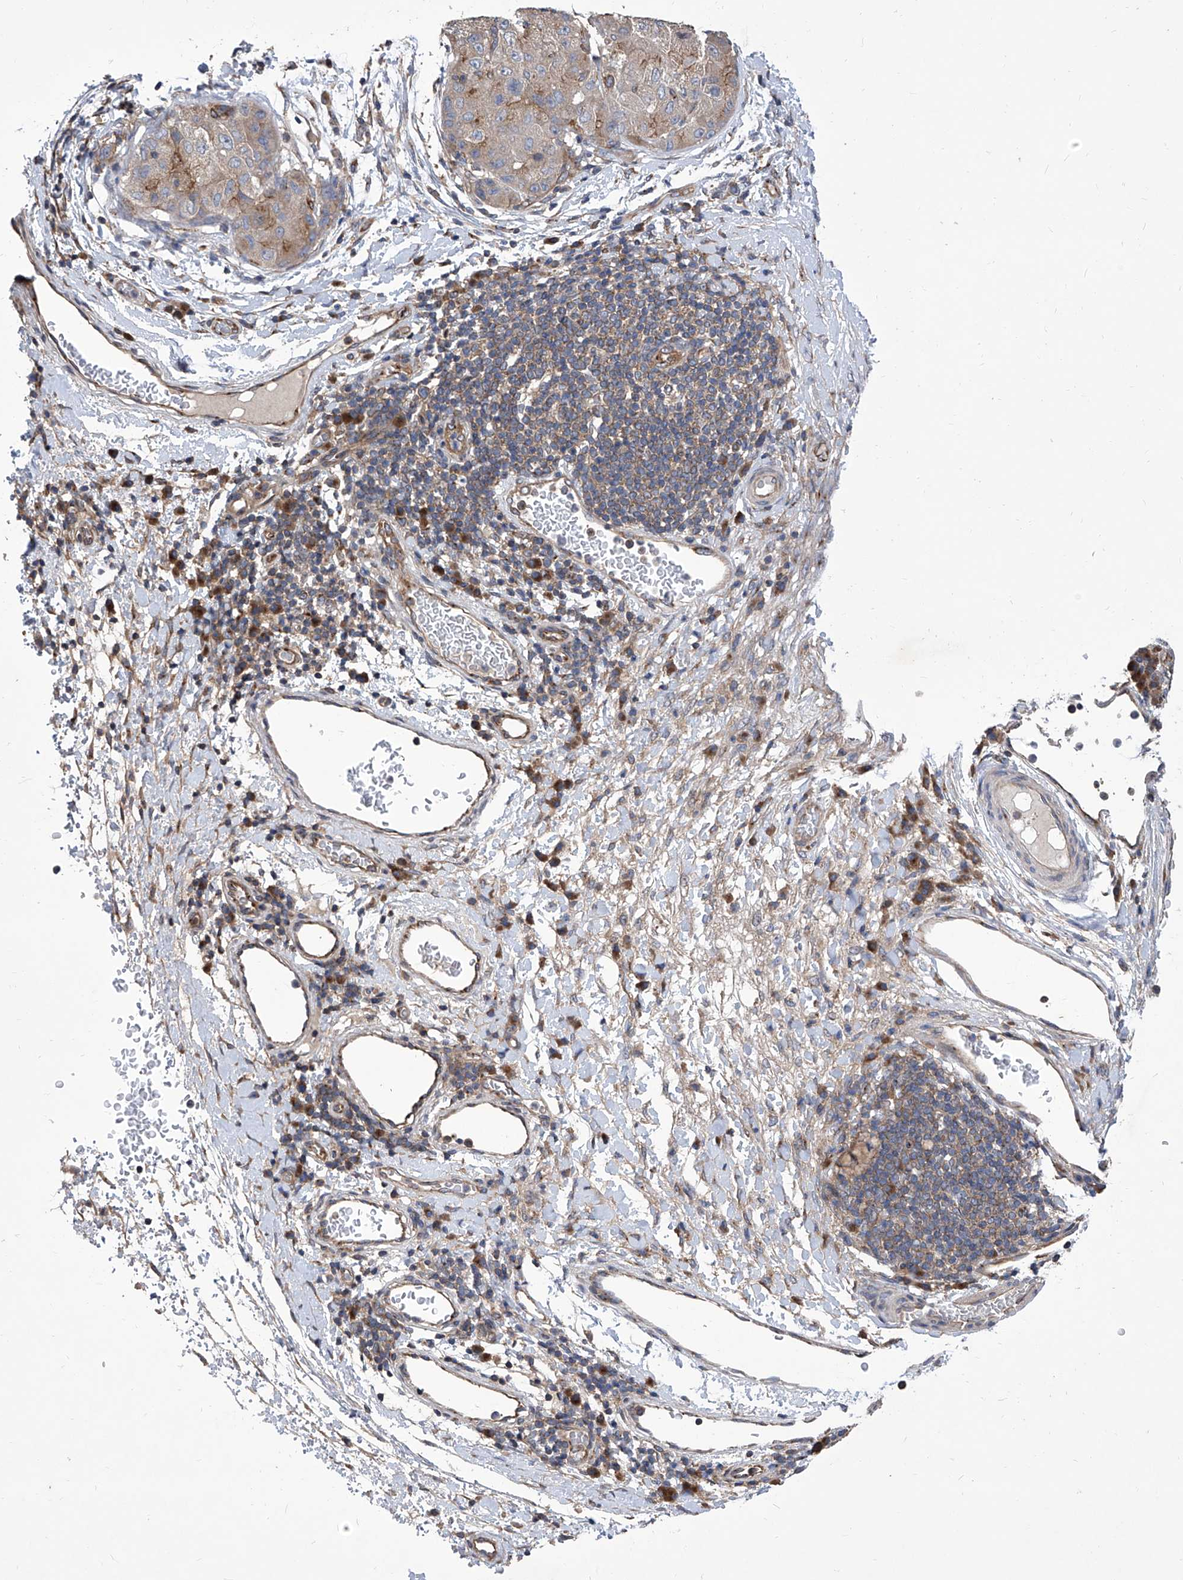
{"staining": {"intensity": "weak", "quantity": "<25%", "location": "cytoplasmic/membranous"}, "tissue": "liver cancer", "cell_type": "Tumor cells", "image_type": "cancer", "snomed": [{"axis": "morphology", "description": "Carcinoma, Hepatocellular, NOS"}, {"axis": "topography", "description": "Liver"}], "caption": "Tumor cells show no significant protein expression in liver hepatocellular carcinoma. The staining is performed using DAB brown chromogen with nuclei counter-stained in using hematoxylin.", "gene": "TJAP1", "patient": {"sex": "male", "age": 80}}